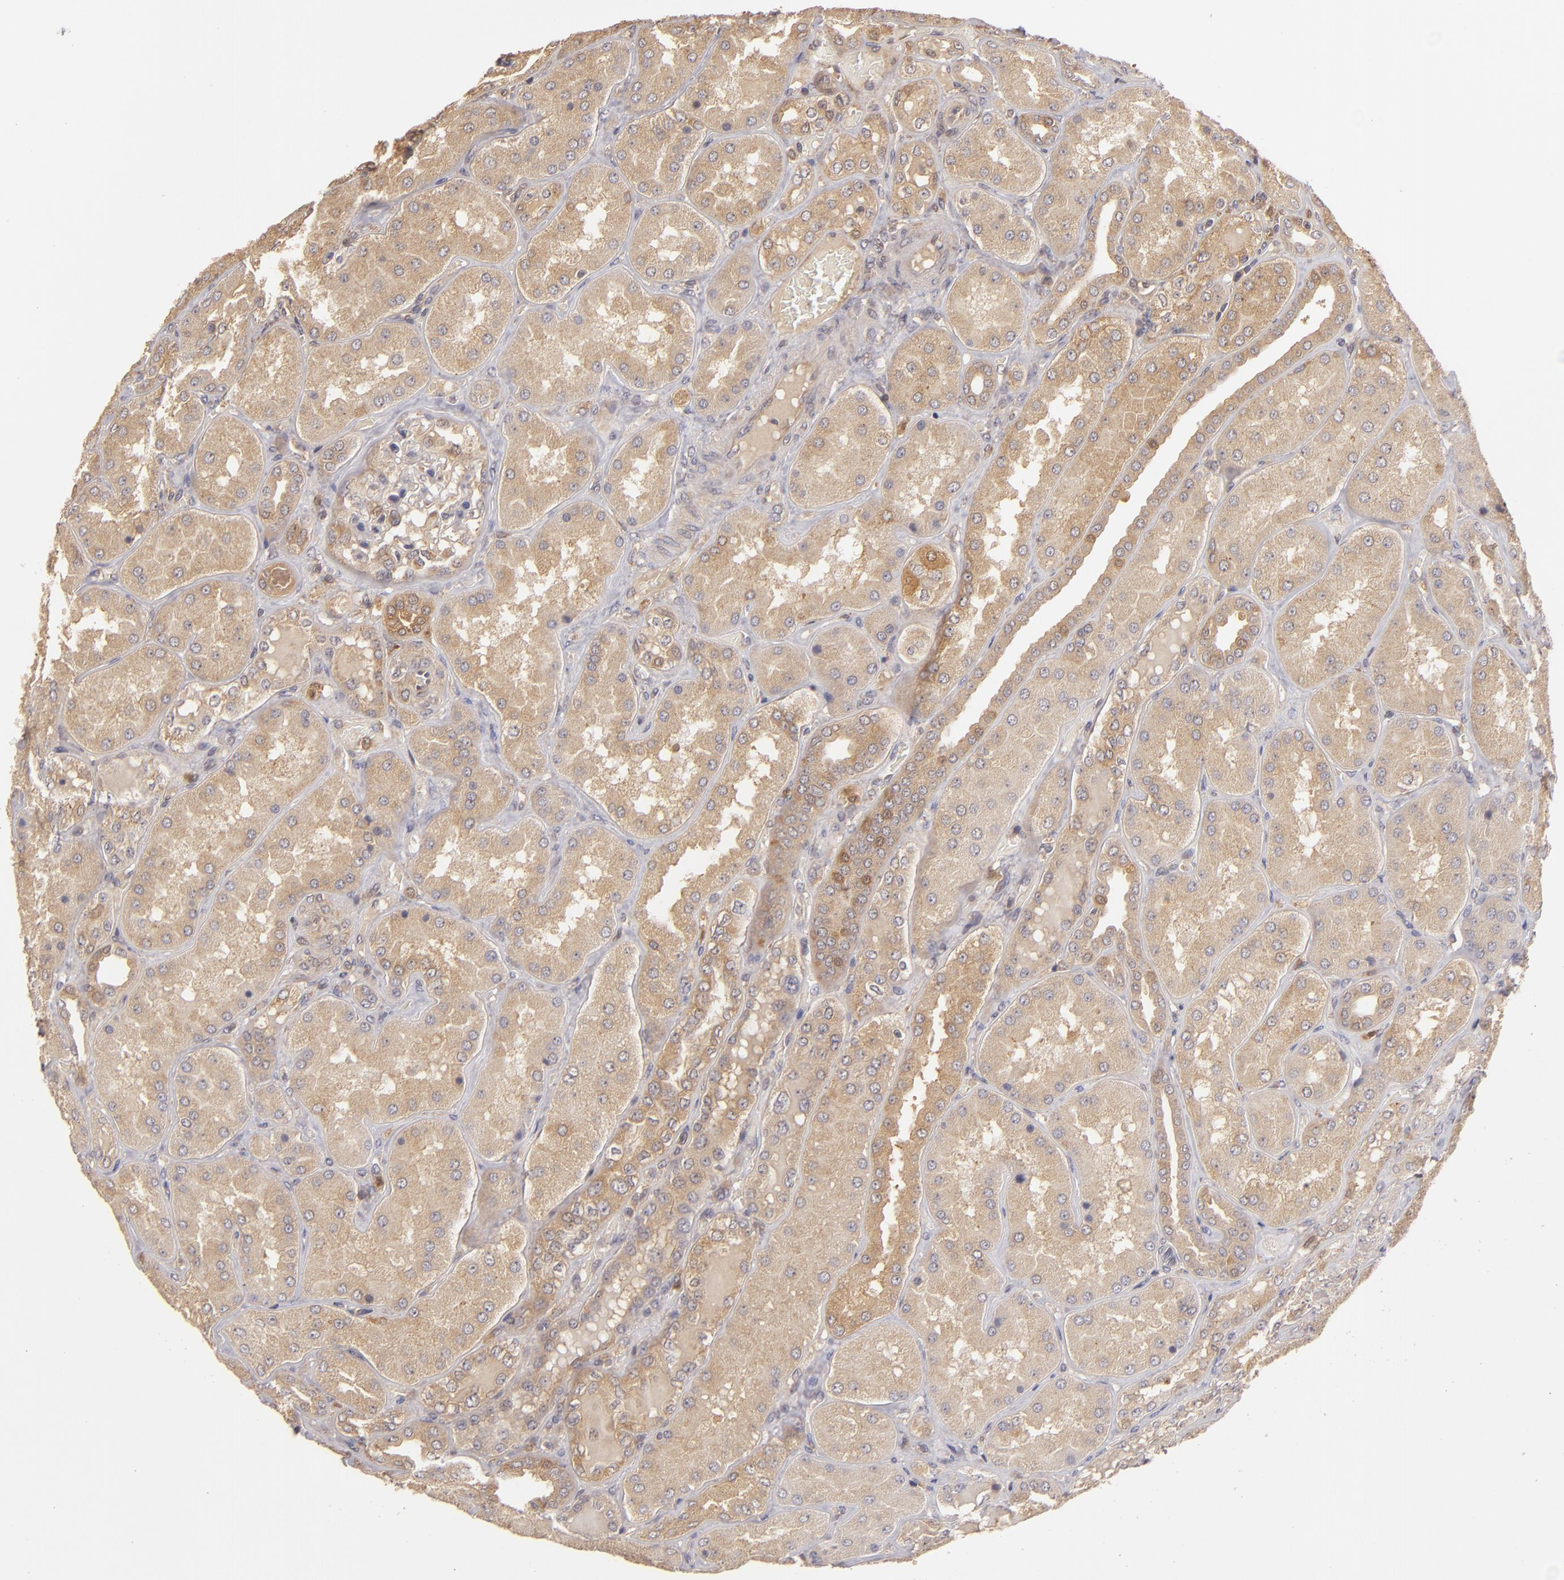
{"staining": {"intensity": "moderate", "quantity": ">75%", "location": "cytoplasmic/membranous"}, "tissue": "kidney", "cell_type": "Cells in glomeruli", "image_type": "normal", "snomed": [{"axis": "morphology", "description": "Normal tissue, NOS"}, {"axis": "topography", "description": "Kidney"}], "caption": "An immunohistochemistry (IHC) histopathology image of benign tissue is shown. Protein staining in brown highlights moderate cytoplasmic/membranous positivity in kidney within cells in glomeruli. Nuclei are stained in blue.", "gene": "PRKCD", "patient": {"sex": "female", "age": 56}}